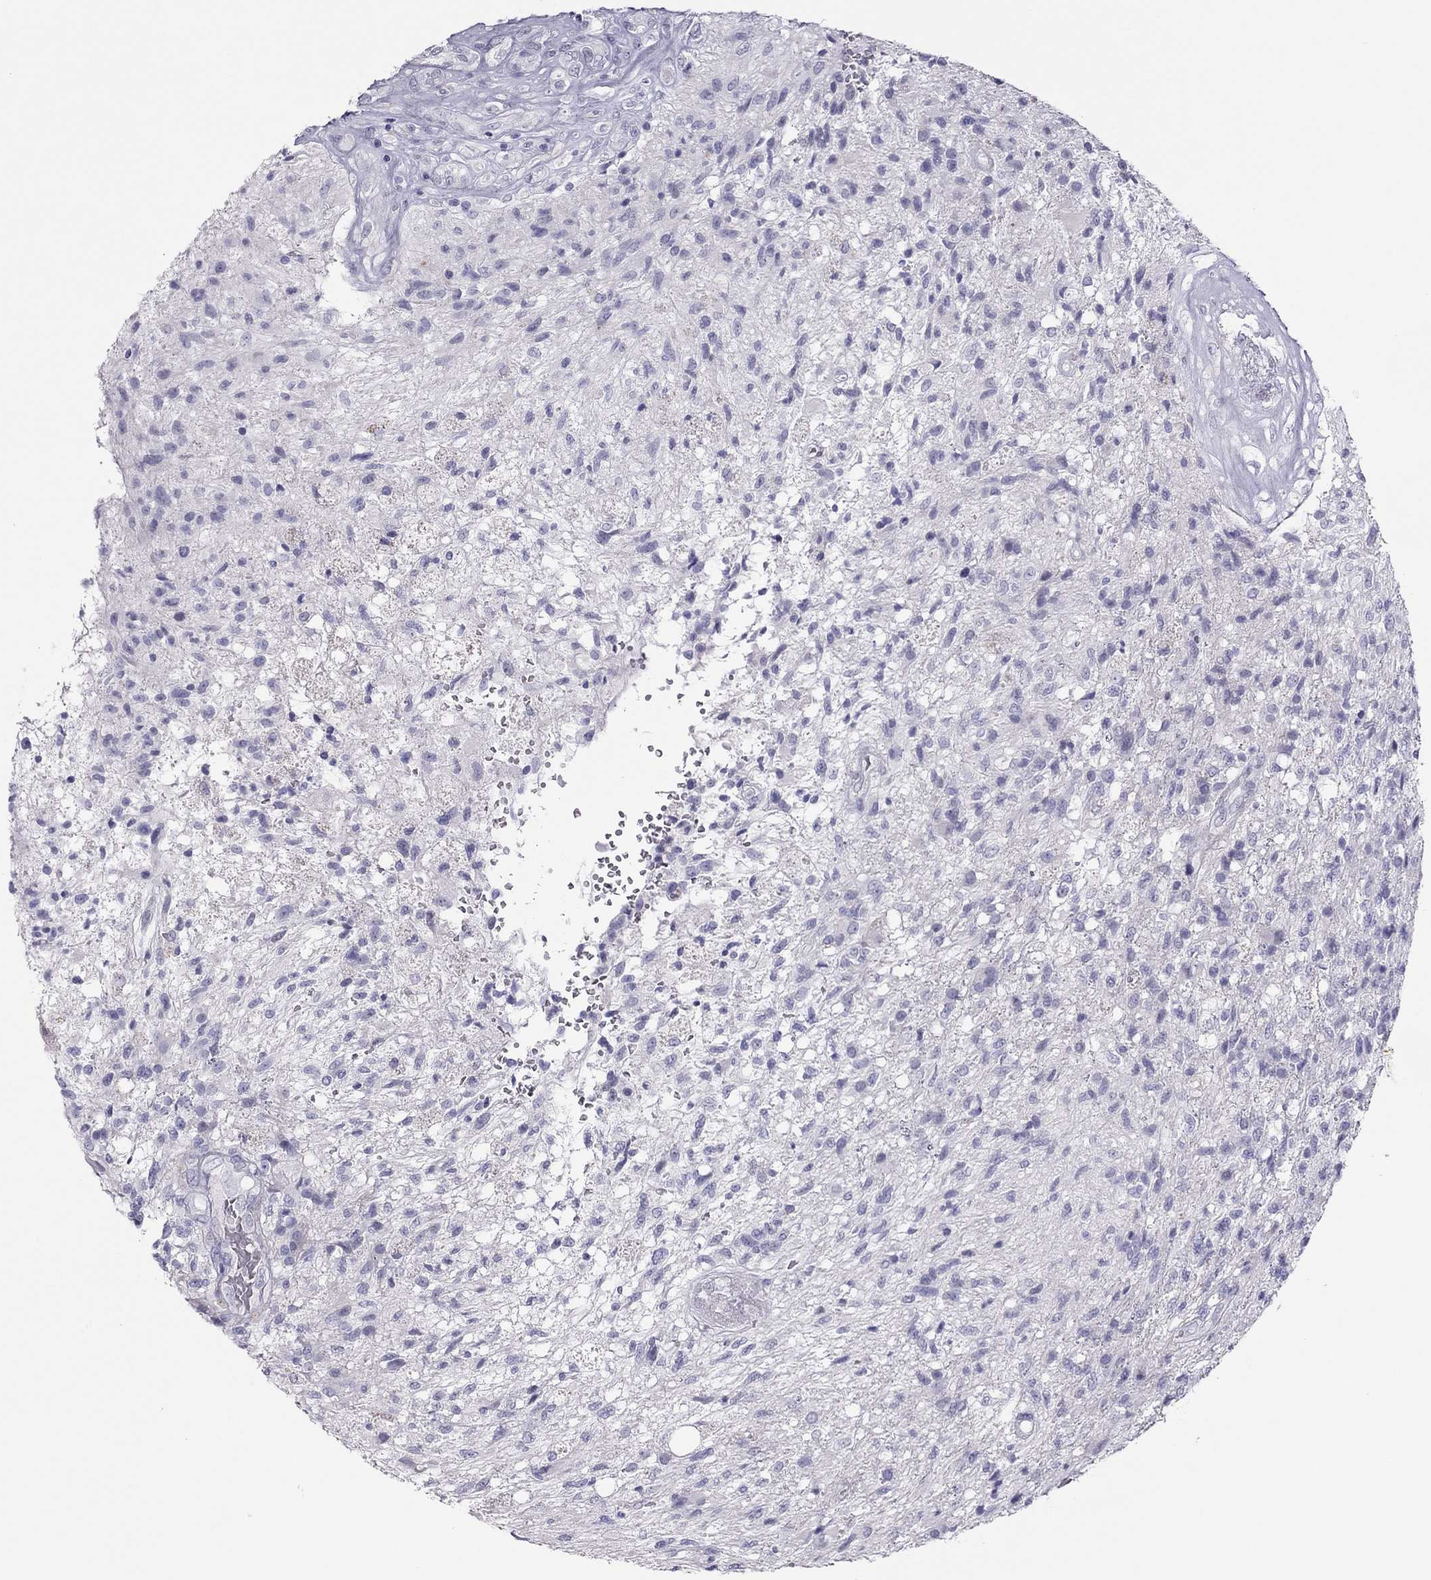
{"staining": {"intensity": "negative", "quantity": "none", "location": "none"}, "tissue": "glioma", "cell_type": "Tumor cells", "image_type": "cancer", "snomed": [{"axis": "morphology", "description": "Glioma, malignant, High grade"}, {"axis": "topography", "description": "Brain"}], "caption": "The photomicrograph exhibits no staining of tumor cells in glioma.", "gene": "TEX14", "patient": {"sex": "male", "age": 56}}